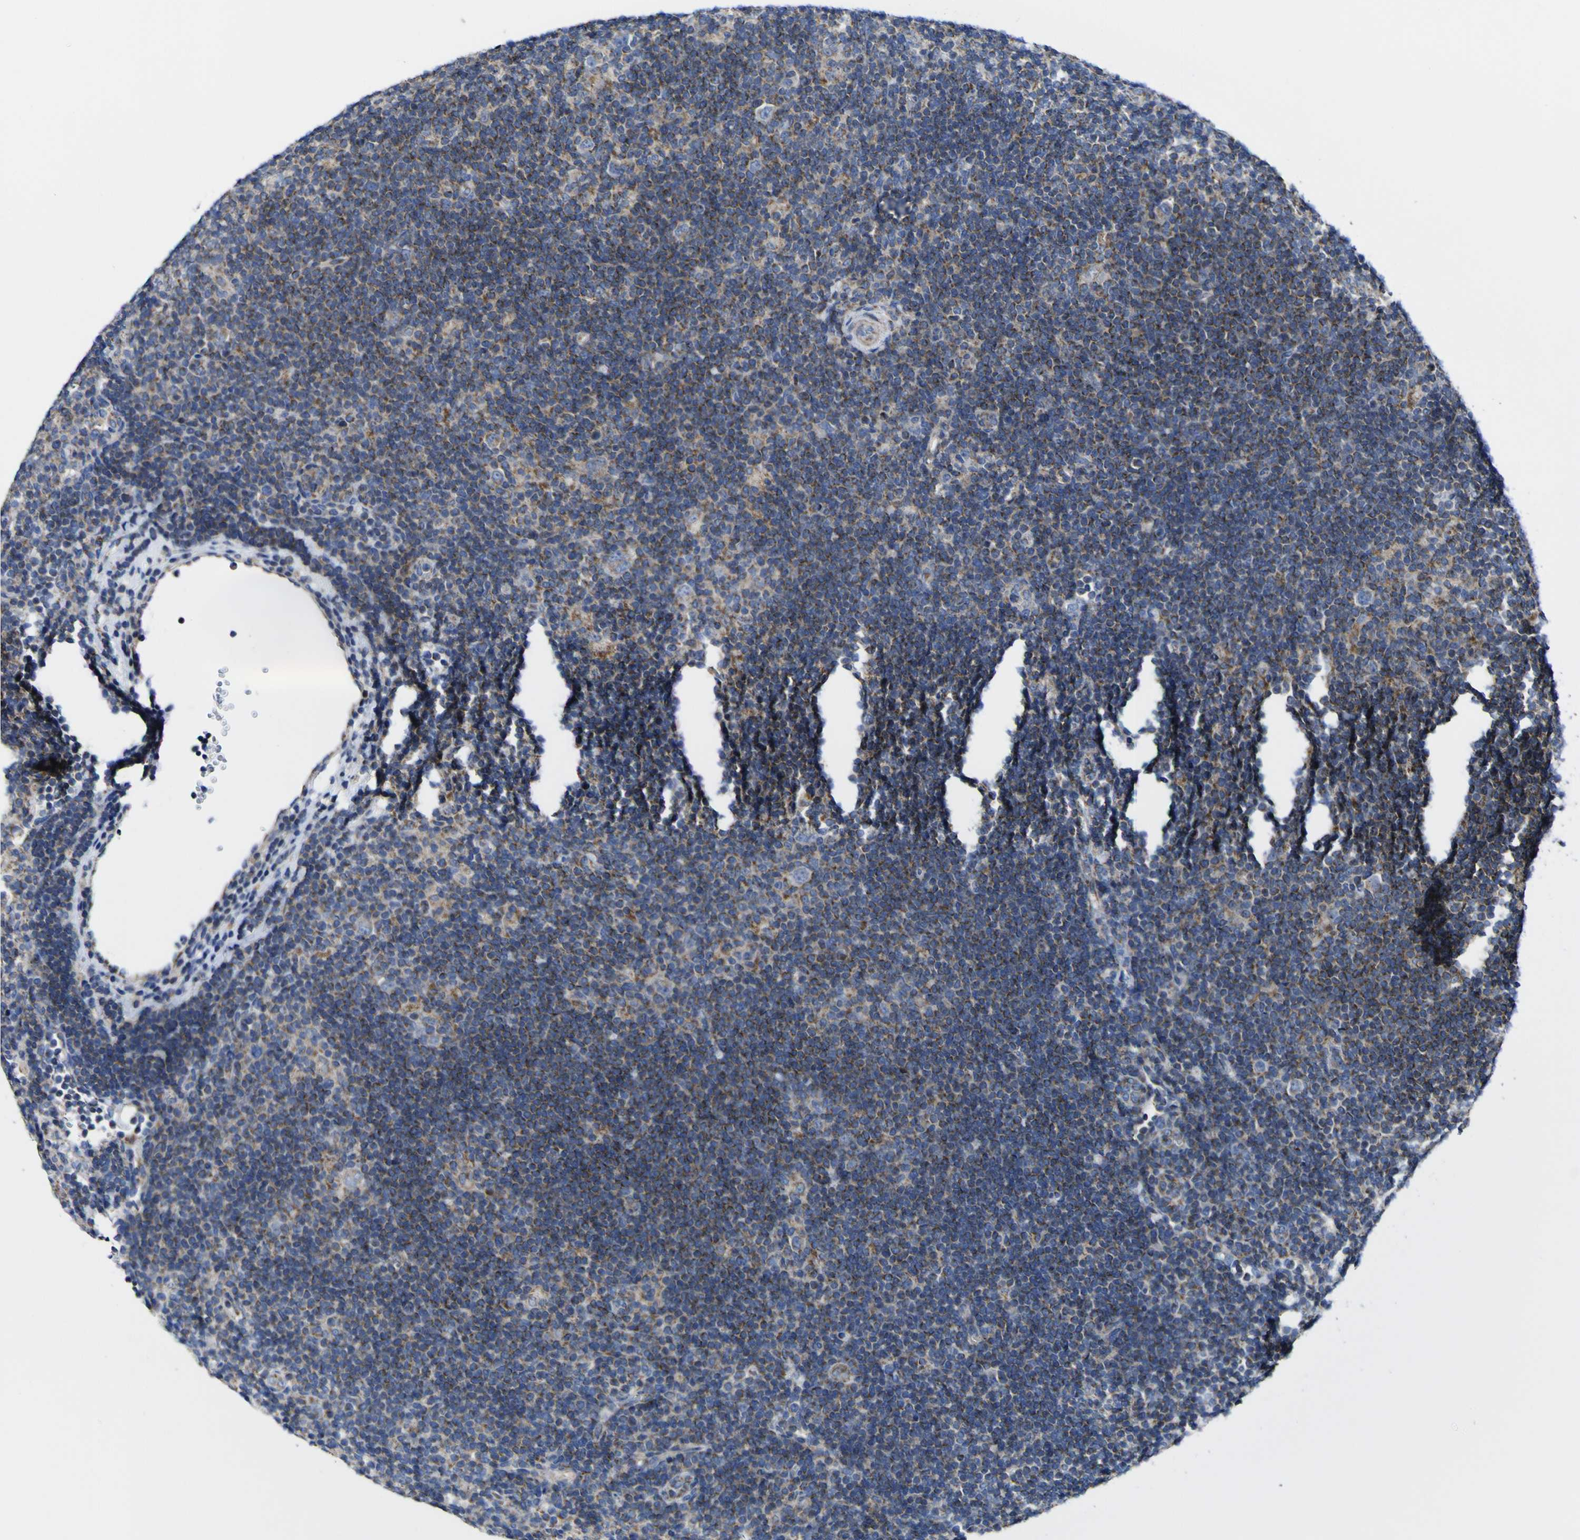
{"staining": {"intensity": "moderate", "quantity": ">75%", "location": "cytoplasmic/membranous"}, "tissue": "lymphoma", "cell_type": "Tumor cells", "image_type": "cancer", "snomed": [{"axis": "morphology", "description": "Hodgkin's disease, NOS"}, {"axis": "topography", "description": "Lymph node"}], "caption": "This is an image of immunohistochemistry (IHC) staining of lymphoma, which shows moderate expression in the cytoplasmic/membranous of tumor cells.", "gene": "CCDC90B", "patient": {"sex": "female", "age": 57}}